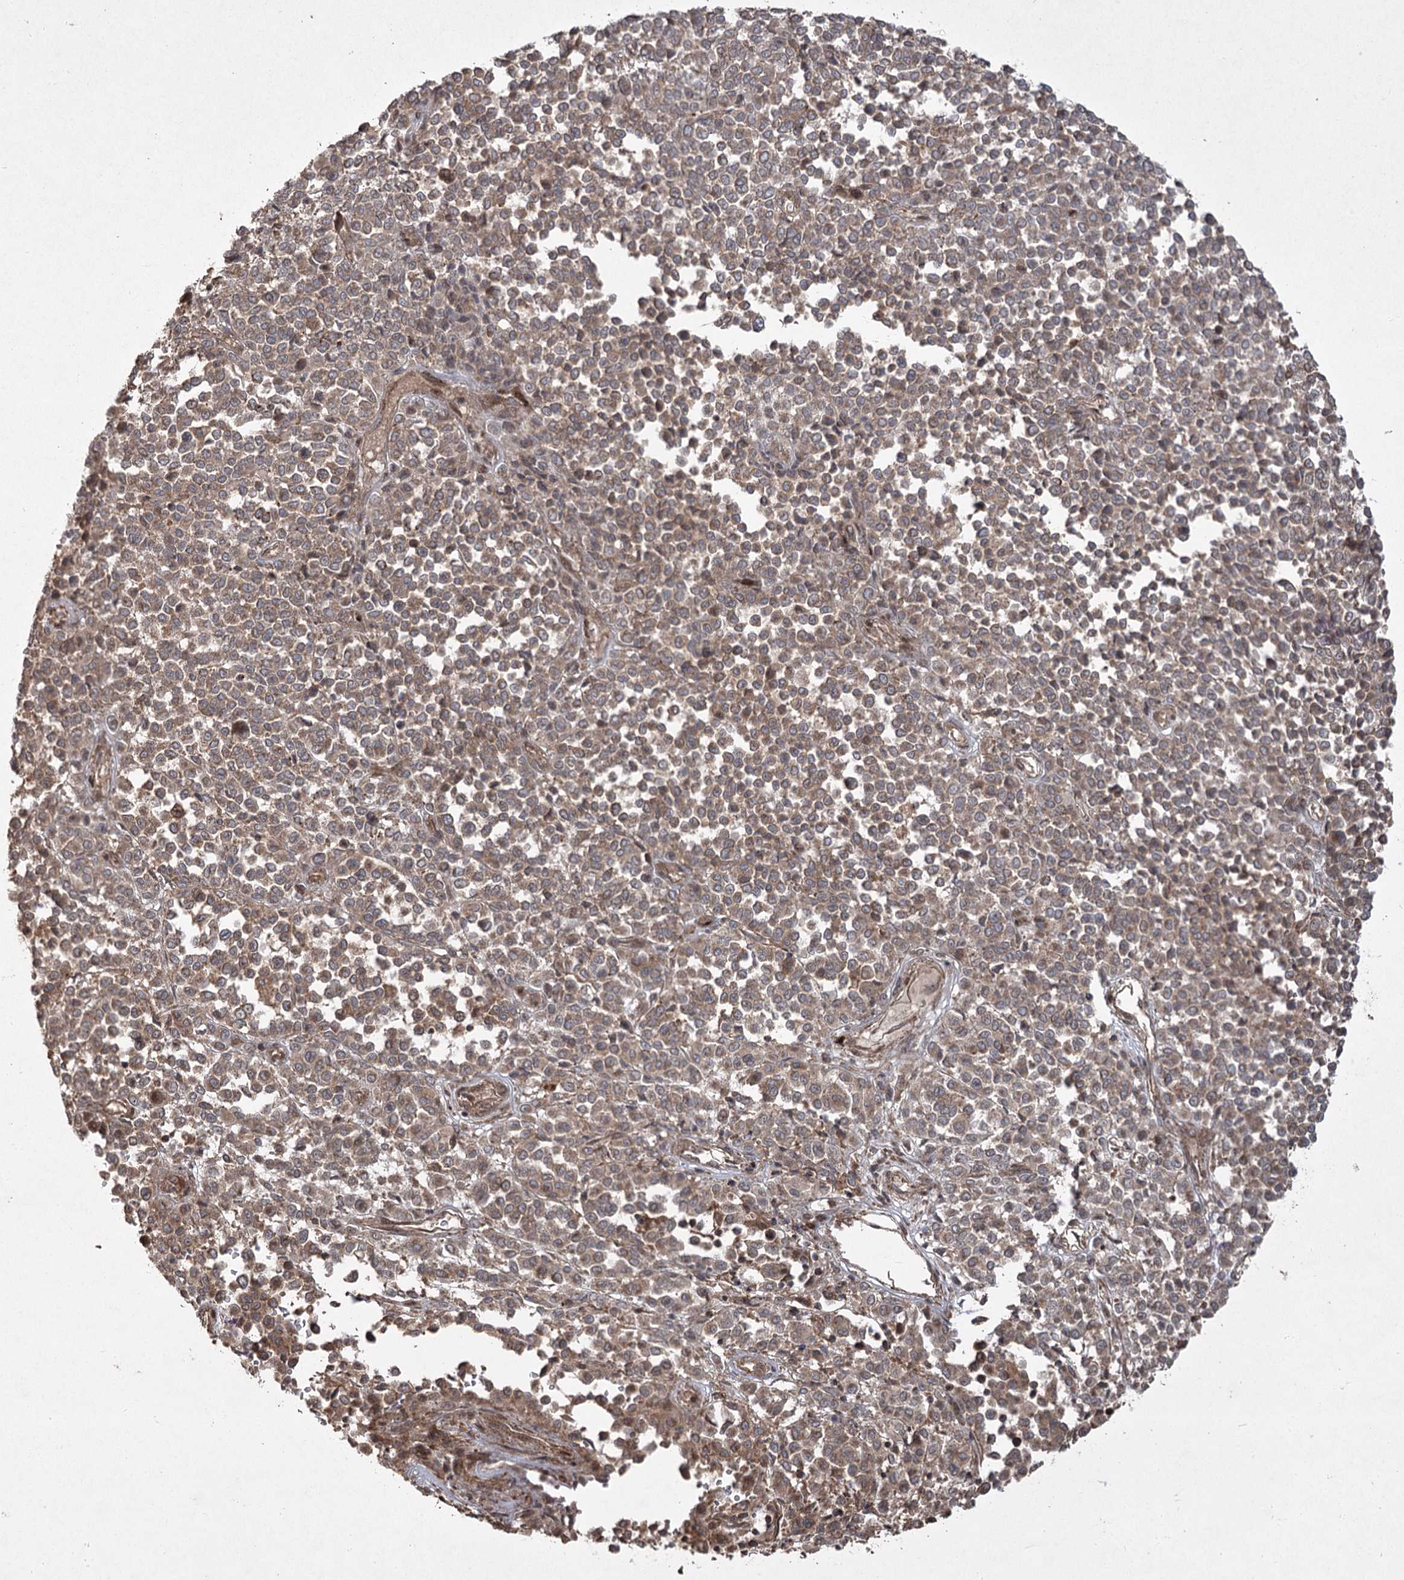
{"staining": {"intensity": "moderate", "quantity": ">75%", "location": "cytoplasmic/membranous"}, "tissue": "melanoma", "cell_type": "Tumor cells", "image_type": "cancer", "snomed": [{"axis": "morphology", "description": "Malignant melanoma, Metastatic site"}, {"axis": "topography", "description": "Pancreas"}], "caption": "IHC image of malignant melanoma (metastatic site) stained for a protein (brown), which demonstrates medium levels of moderate cytoplasmic/membranous expression in approximately >75% of tumor cells.", "gene": "CPLANE1", "patient": {"sex": "female", "age": 30}}